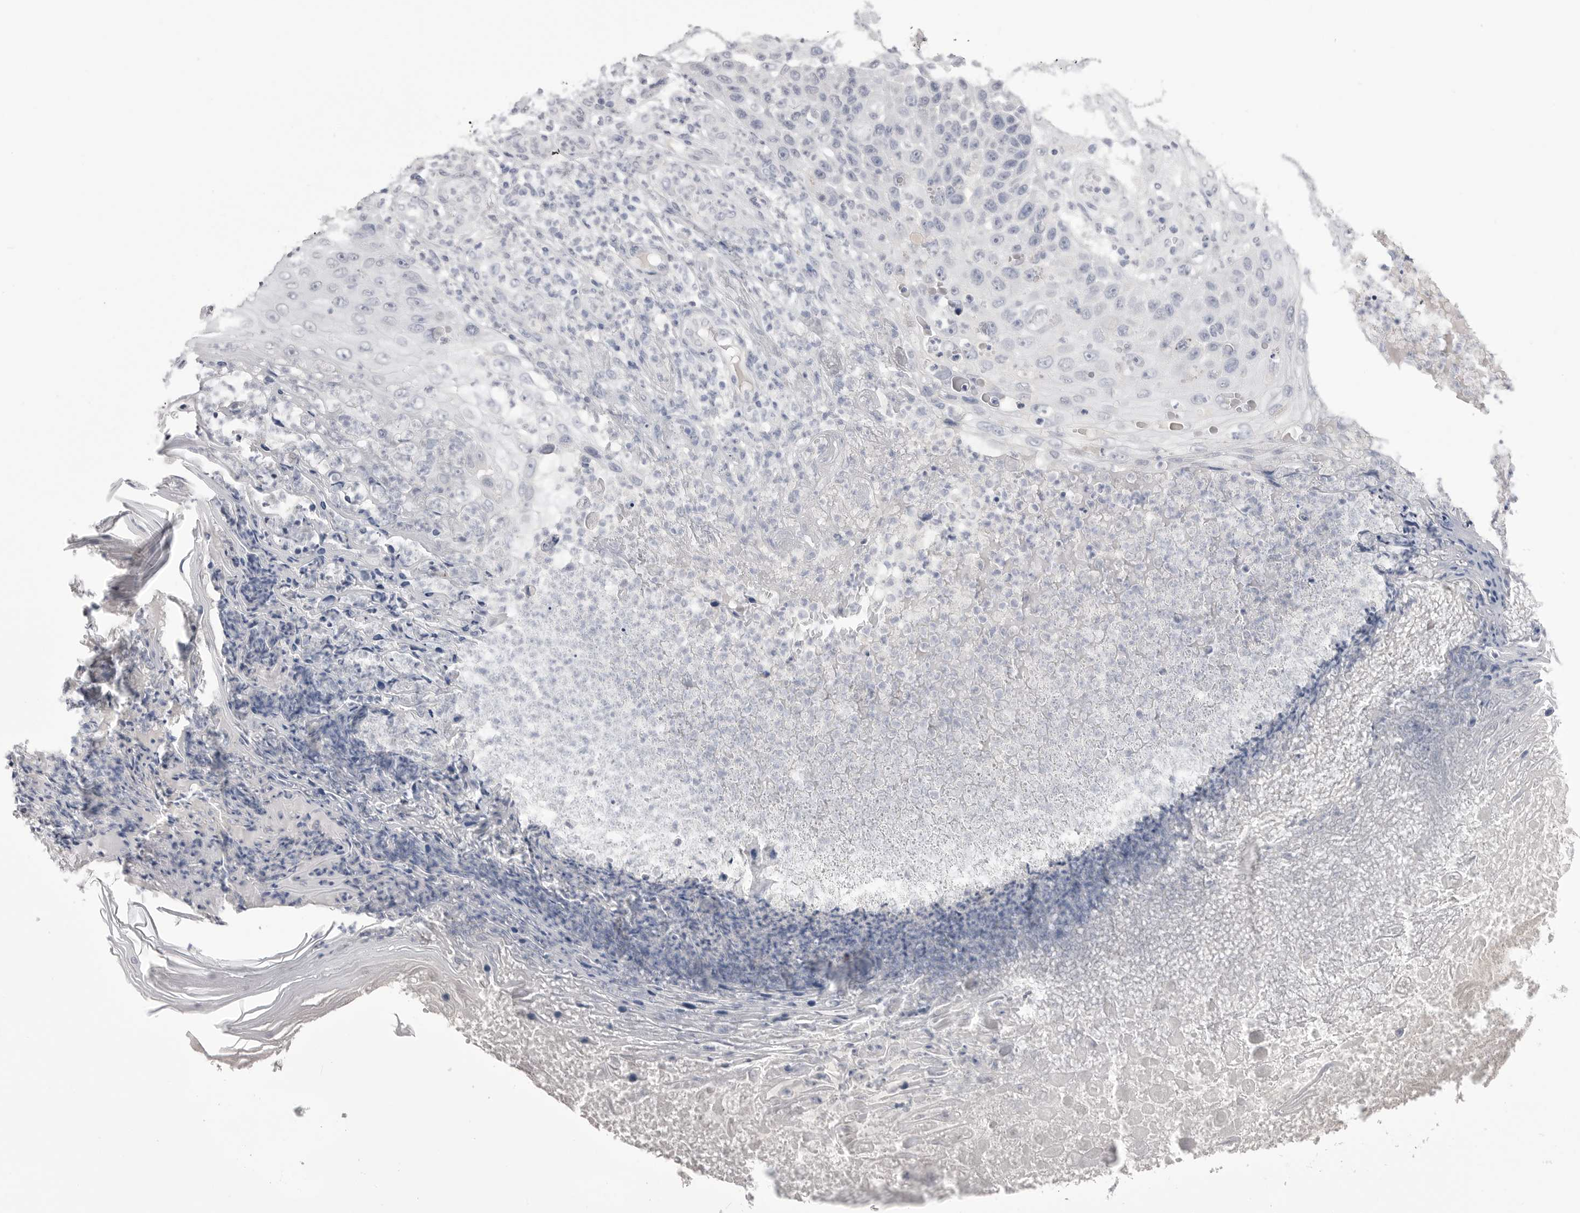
{"staining": {"intensity": "negative", "quantity": "none", "location": "none"}, "tissue": "skin cancer", "cell_type": "Tumor cells", "image_type": "cancer", "snomed": [{"axis": "morphology", "description": "Squamous cell carcinoma, NOS"}, {"axis": "topography", "description": "Skin"}], "caption": "The IHC photomicrograph has no significant staining in tumor cells of skin cancer (squamous cell carcinoma) tissue. (Stains: DAB (3,3'-diaminobenzidine) IHC with hematoxylin counter stain, Microscopy: brightfield microscopy at high magnification).", "gene": "CPB1", "patient": {"sex": "female", "age": 88}}